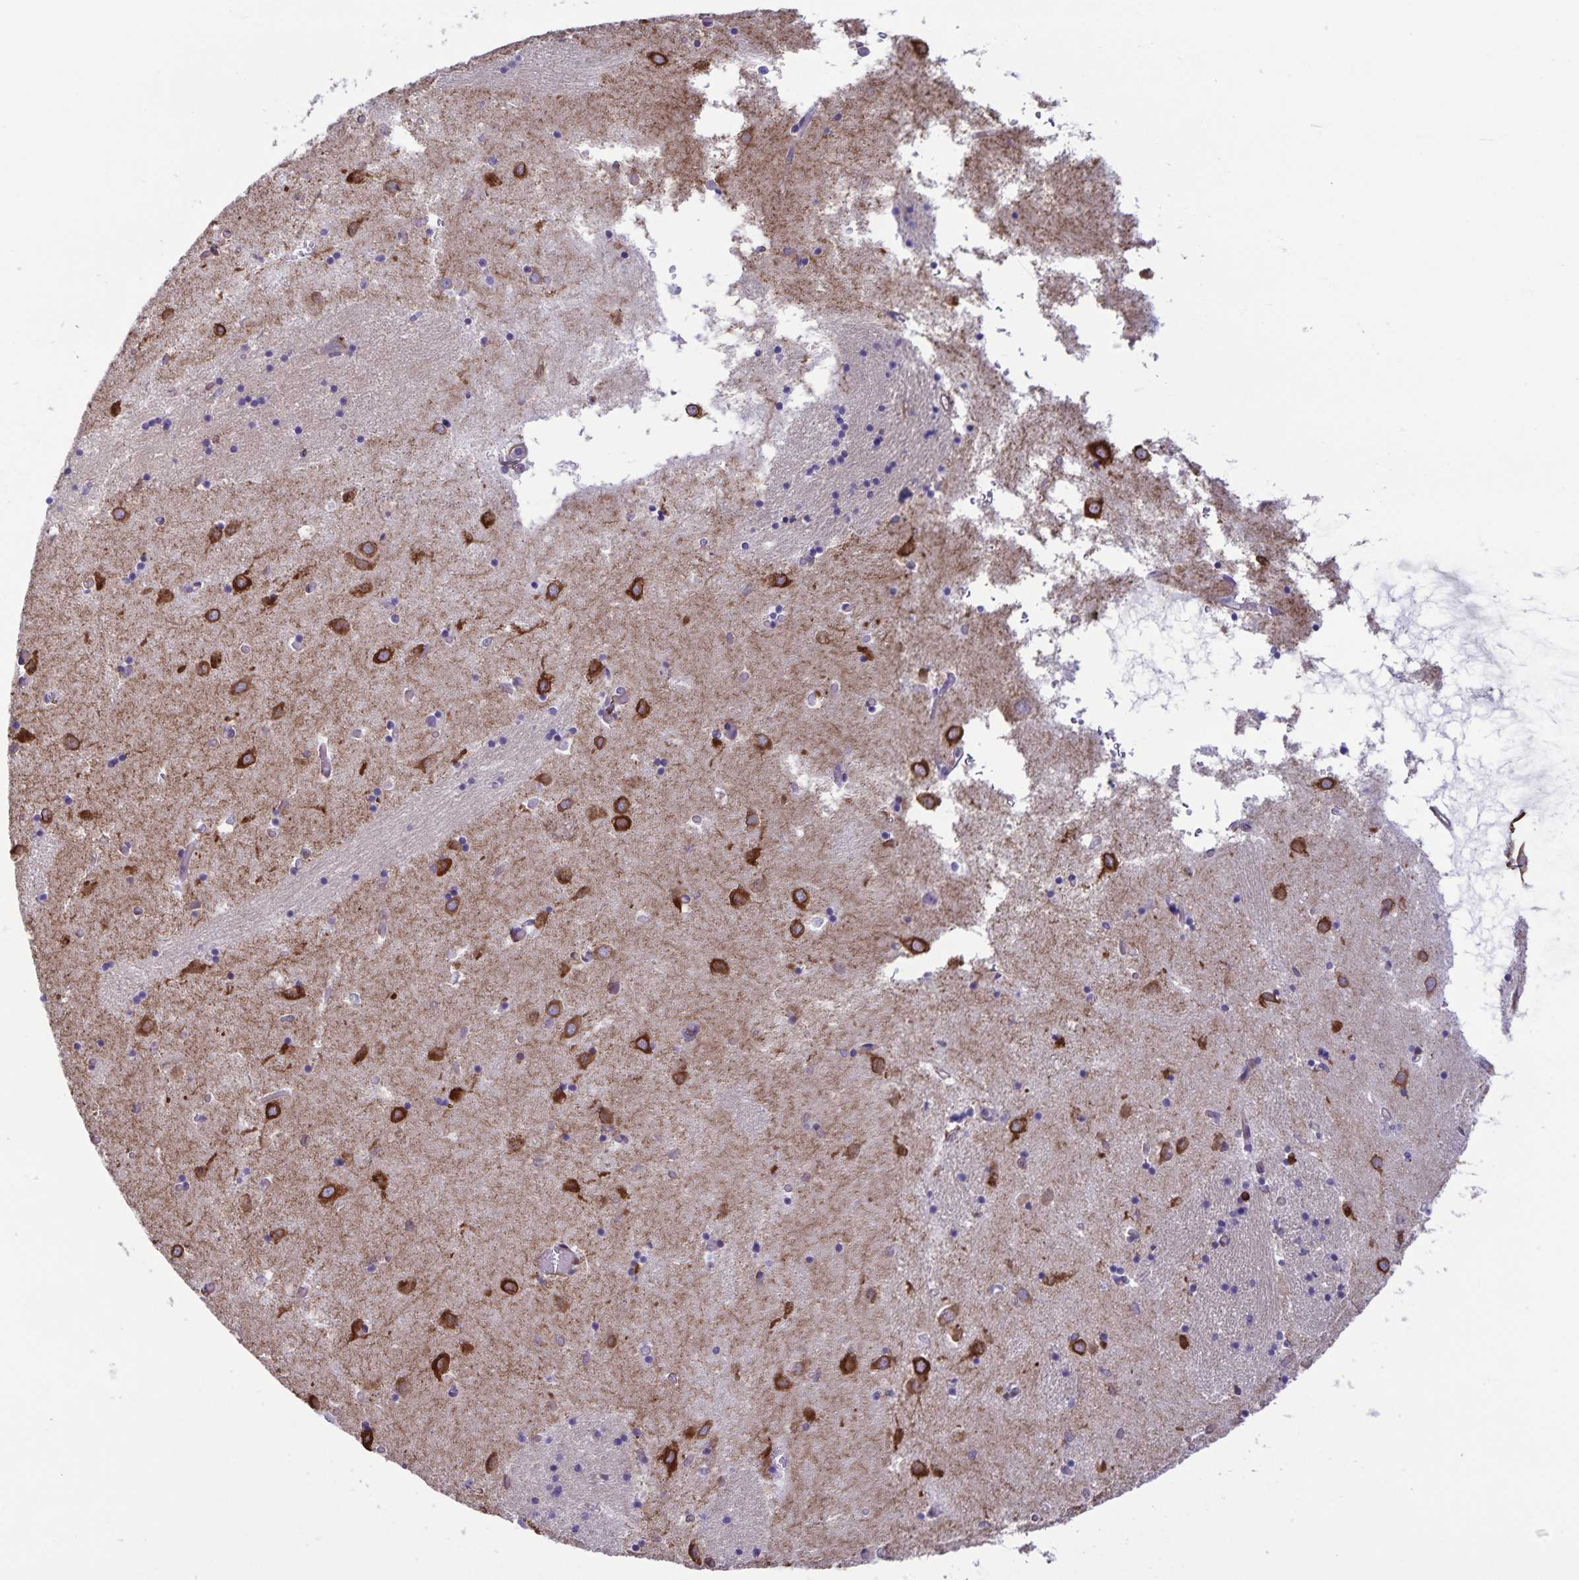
{"staining": {"intensity": "moderate", "quantity": "<25%", "location": "cytoplasmic/membranous"}, "tissue": "caudate", "cell_type": "Glial cells", "image_type": "normal", "snomed": [{"axis": "morphology", "description": "Normal tissue, NOS"}, {"axis": "topography", "description": "Lateral ventricle wall"}], "caption": "Unremarkable caudate was stained to show a protein in brown. There is low levels of moderate cytoplasmic/membranous expression in about <25% of glial cells.", "gene": "RCN1", "patient": {"sex": "male", "age": 70}}